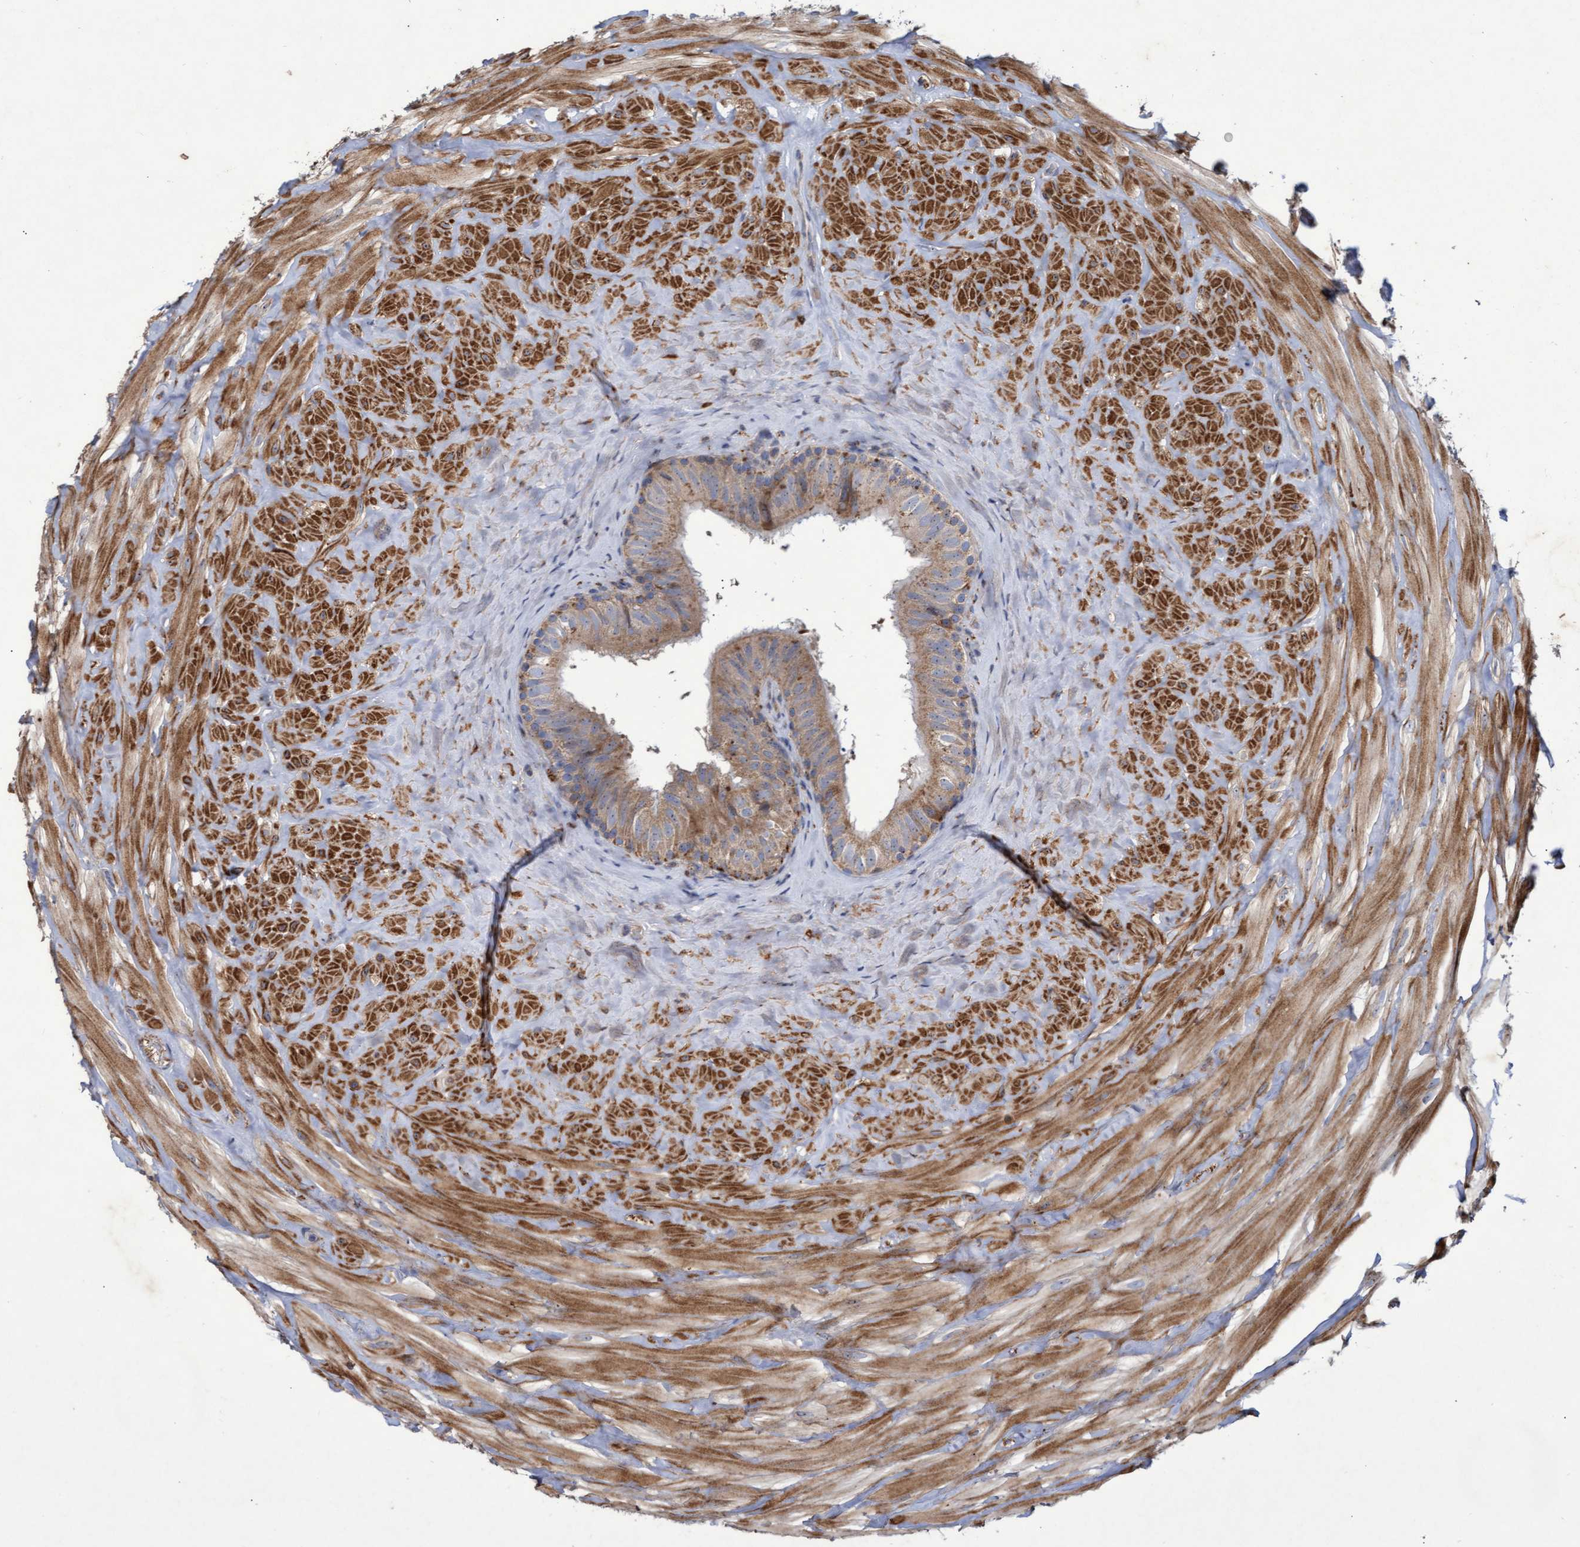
{"staining": {"intensity": "weak", "quantity": ">75%", "location": "cytoplasmic/membranous"}, "tissue": "epididymis", "cell_type": "Glandular cells", "image_type": "normal", "snomed": [{"axis": "morphology", "description": "Normal tissue, NOS"}, {"axis": "topography", "description": "Ureter, NOS"}], "caption": "Immunohistochemical staining of benign human epididymis displays low levels of weak cytoplasmic/membranous staining in approximately >75% of glandular cells. (DAB IHC, brown staining for protein, blue staining for nuclei).", "gene": "ABCF2", "patient": {"sex": "male", "age": 61}}